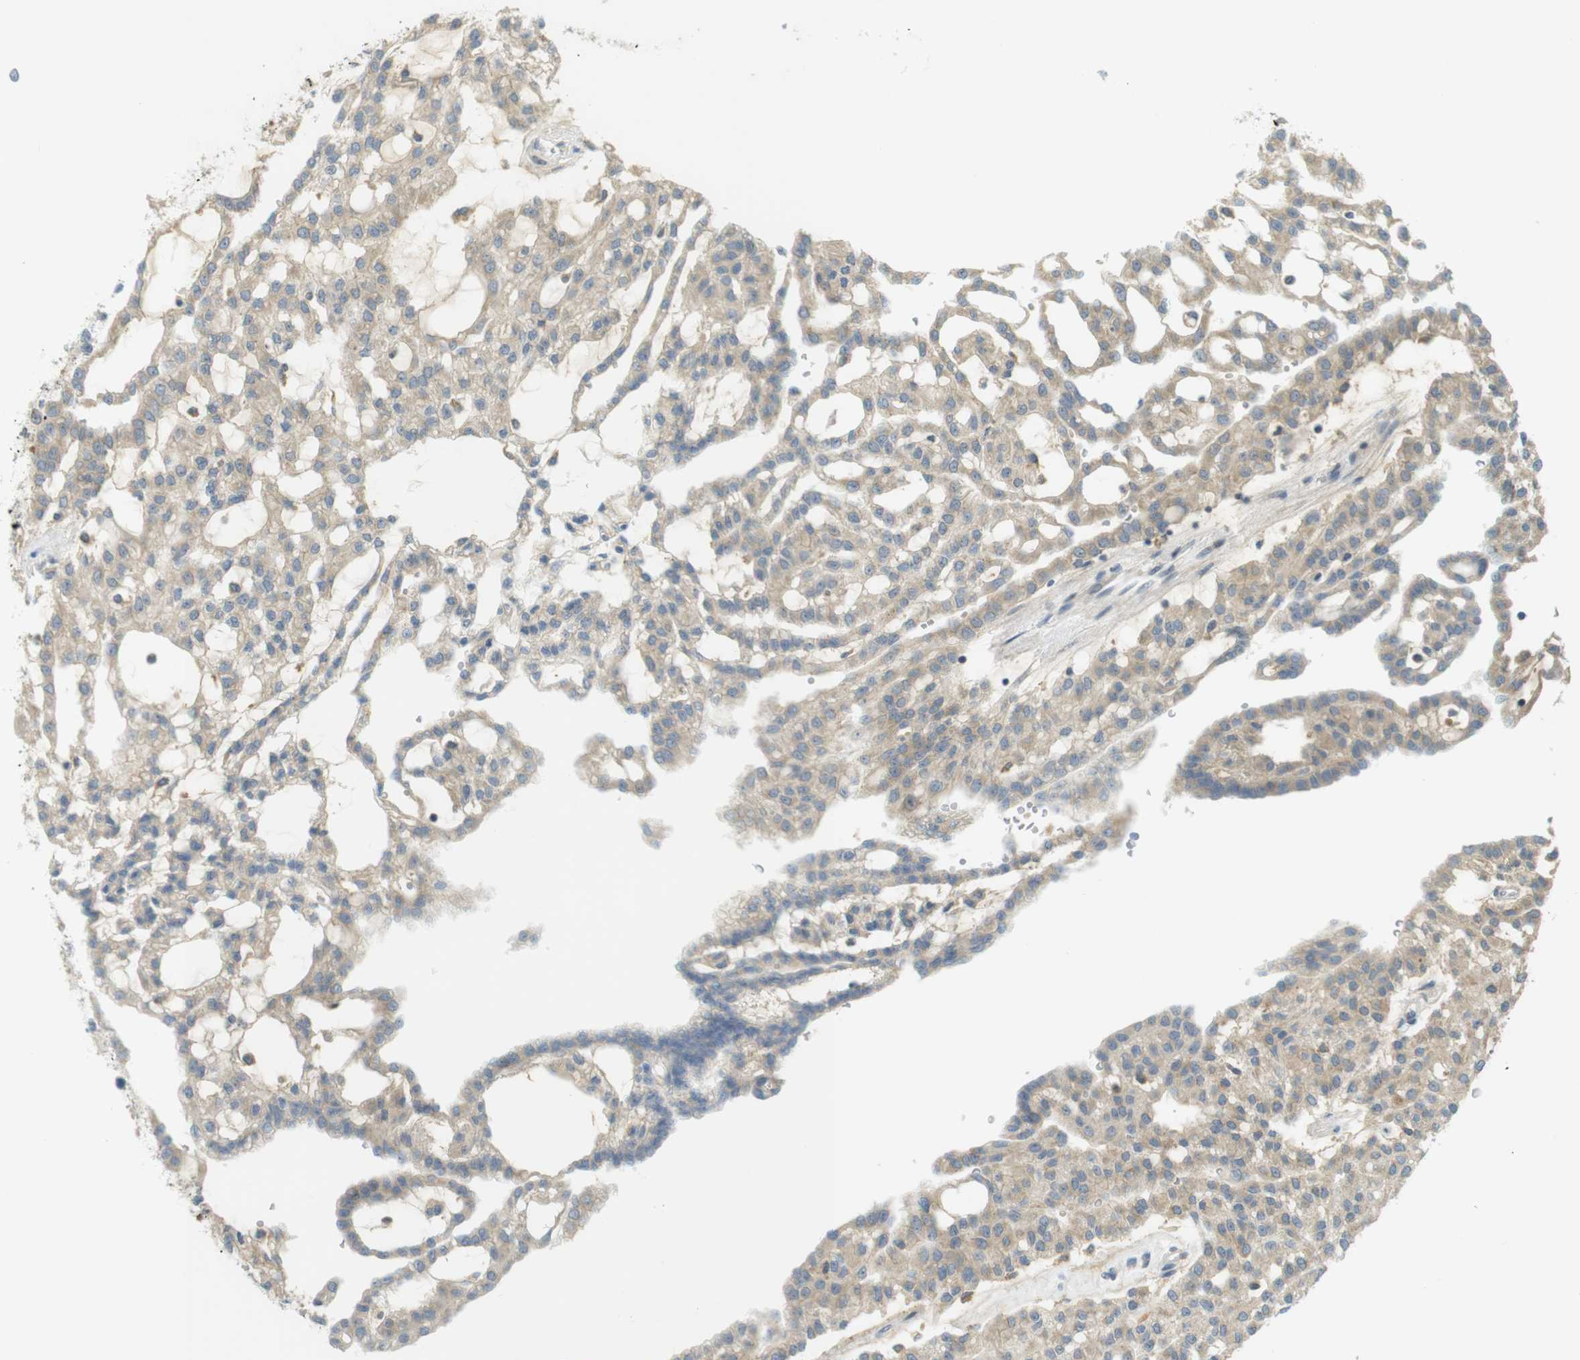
{"staining": {"intensity": "weak", "quantity": ">75%", "location": "cytoplasmic/membranous"}, "tissue": "renal cancer", "cell_type": "Tumor cells", "image_type": "cancer", "snomed": [{"axis": "morphology", "description": "Adenocarcinoma, NOS"}, {"axis": "topography", "description": "Kidney"}], "caption": "Protein expression analysis of renal adenocarcinoma exhibits weak cytoplasmic/membranous positivity in approximately >75% of tumor cells. (Stains: DAB in brown, nuclei in blue, Microscopy: brightfield microscopy at high magnification).", "gene": "CLRN3", "patient": {"sex": "male", "age": 63}}